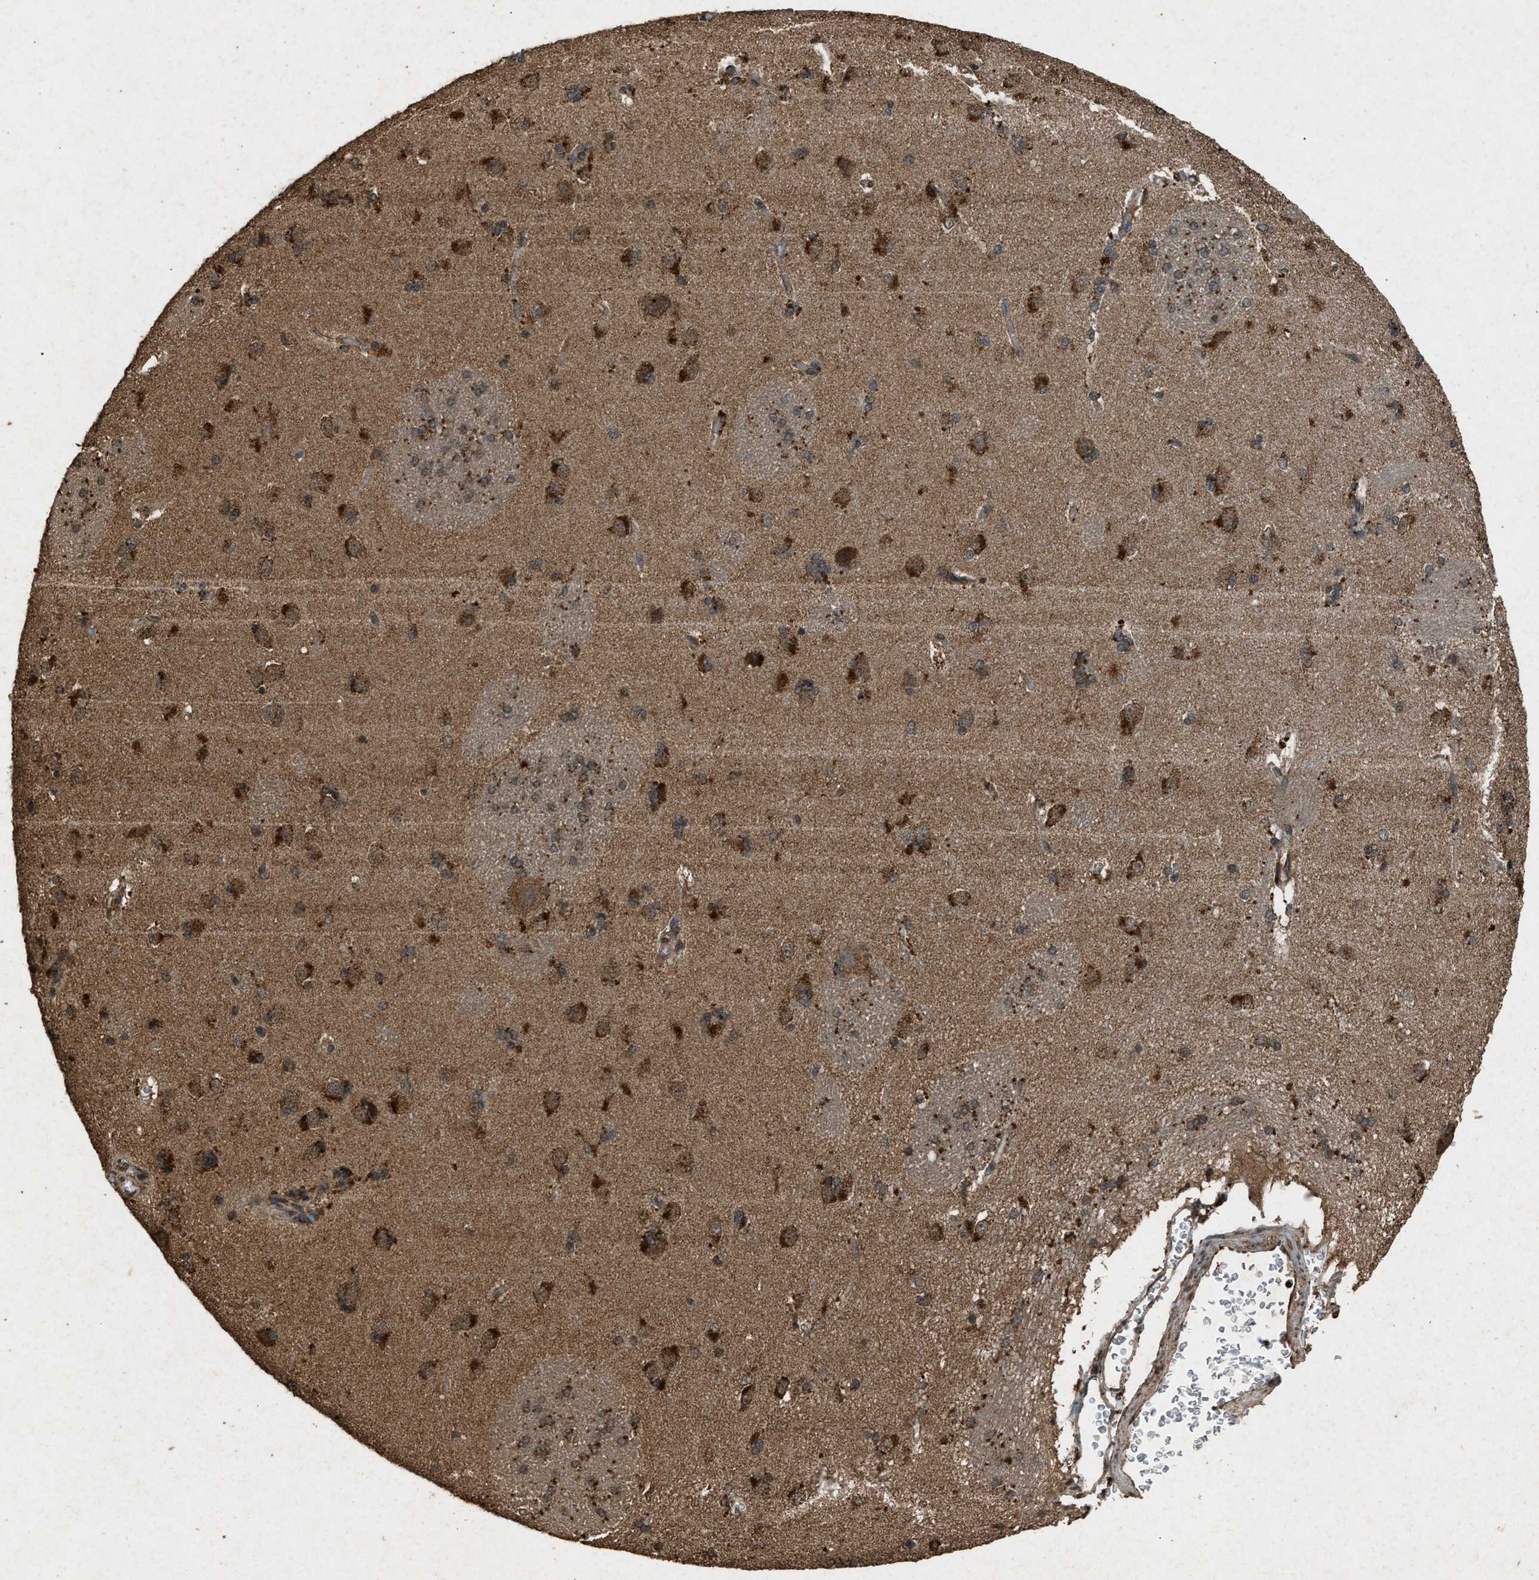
{"staining": {"intensity": "strong", "quantity": "25%-75%", "location": "cytoplasmic/membranous"}, "tissue": "caudate", "cell_type": "Glial cells", "image_type": "normal", "snomed": [{"axis": "morphology", "description": "Normal tissue, NOS"}, {"axis": "topography", "description": "Lateral ventricle wall"}], "caption": "Unremarkable caudate exhibits strong cytoplasmic/membranous expression in approximately 25%-75% of glial cells, visualized by immunohistochemistry.", "gene": "OAS1", "patient": {"sex": "female", "age": 19}}